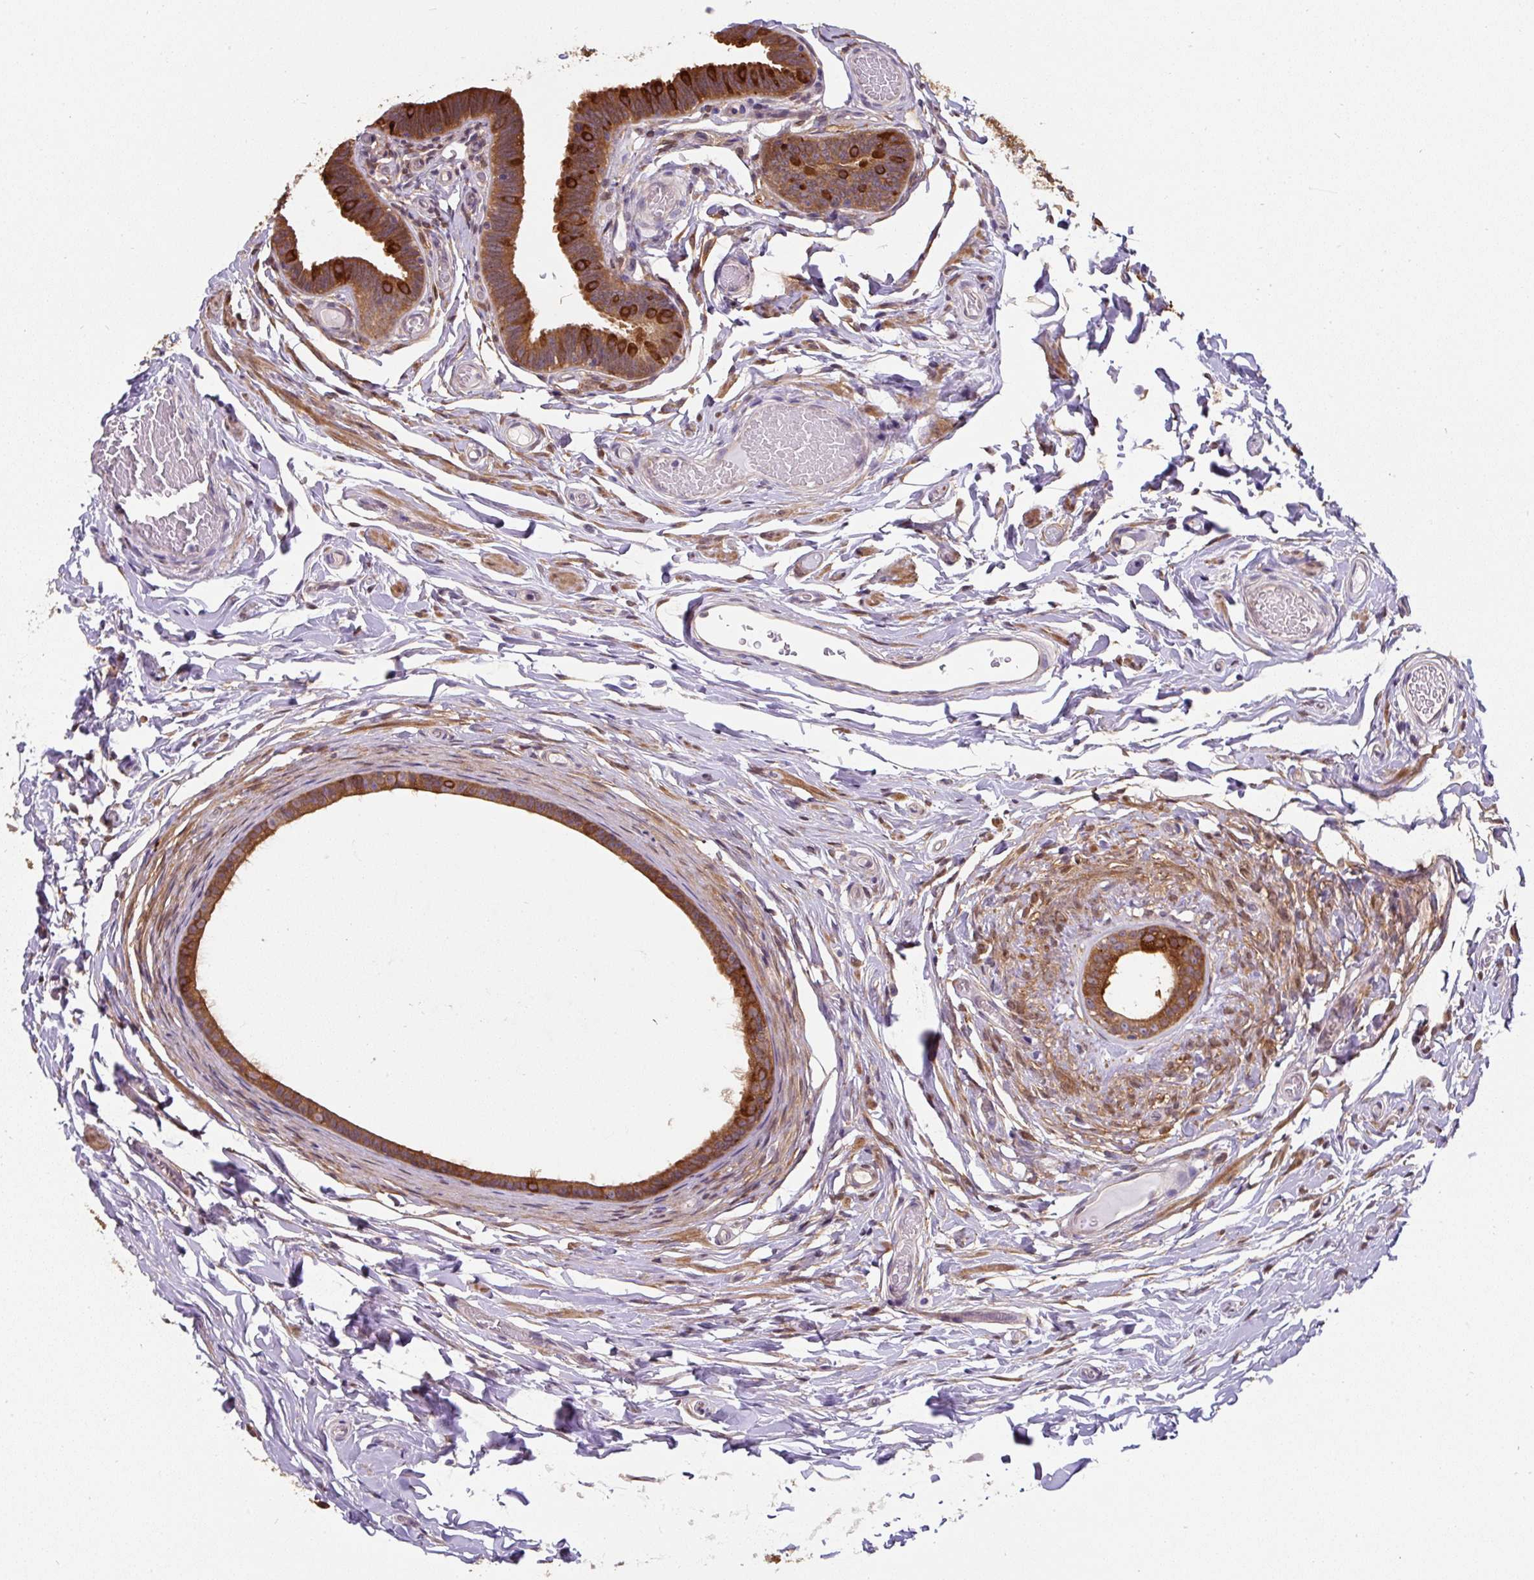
{"staining": {"intensity": "moderate", "quantity": ">75%", "location": "cytoplasmic/membranous"}, "tissue": "epididymis", "cell_type": "Glandular cells", "image_type": "normal", "snomed": [{"axis": "morphology", "description": "Normal tissue, NOS"}, {"axis": "morphology", "description": "Carcinoma, Embryonal, NOS"}, {"axis": "topography", "description": "Testis"}, {"axis": "topography", "description": "Epididymis"}], "caption": "Immunohistochemical staining of benign epididymis exhibits medium levels of moderate cytoplasmic/membranous expression in approximately >75% of glandular cells.", "gene": "ST13", "patient": {"sex": "male", "age": 36}}